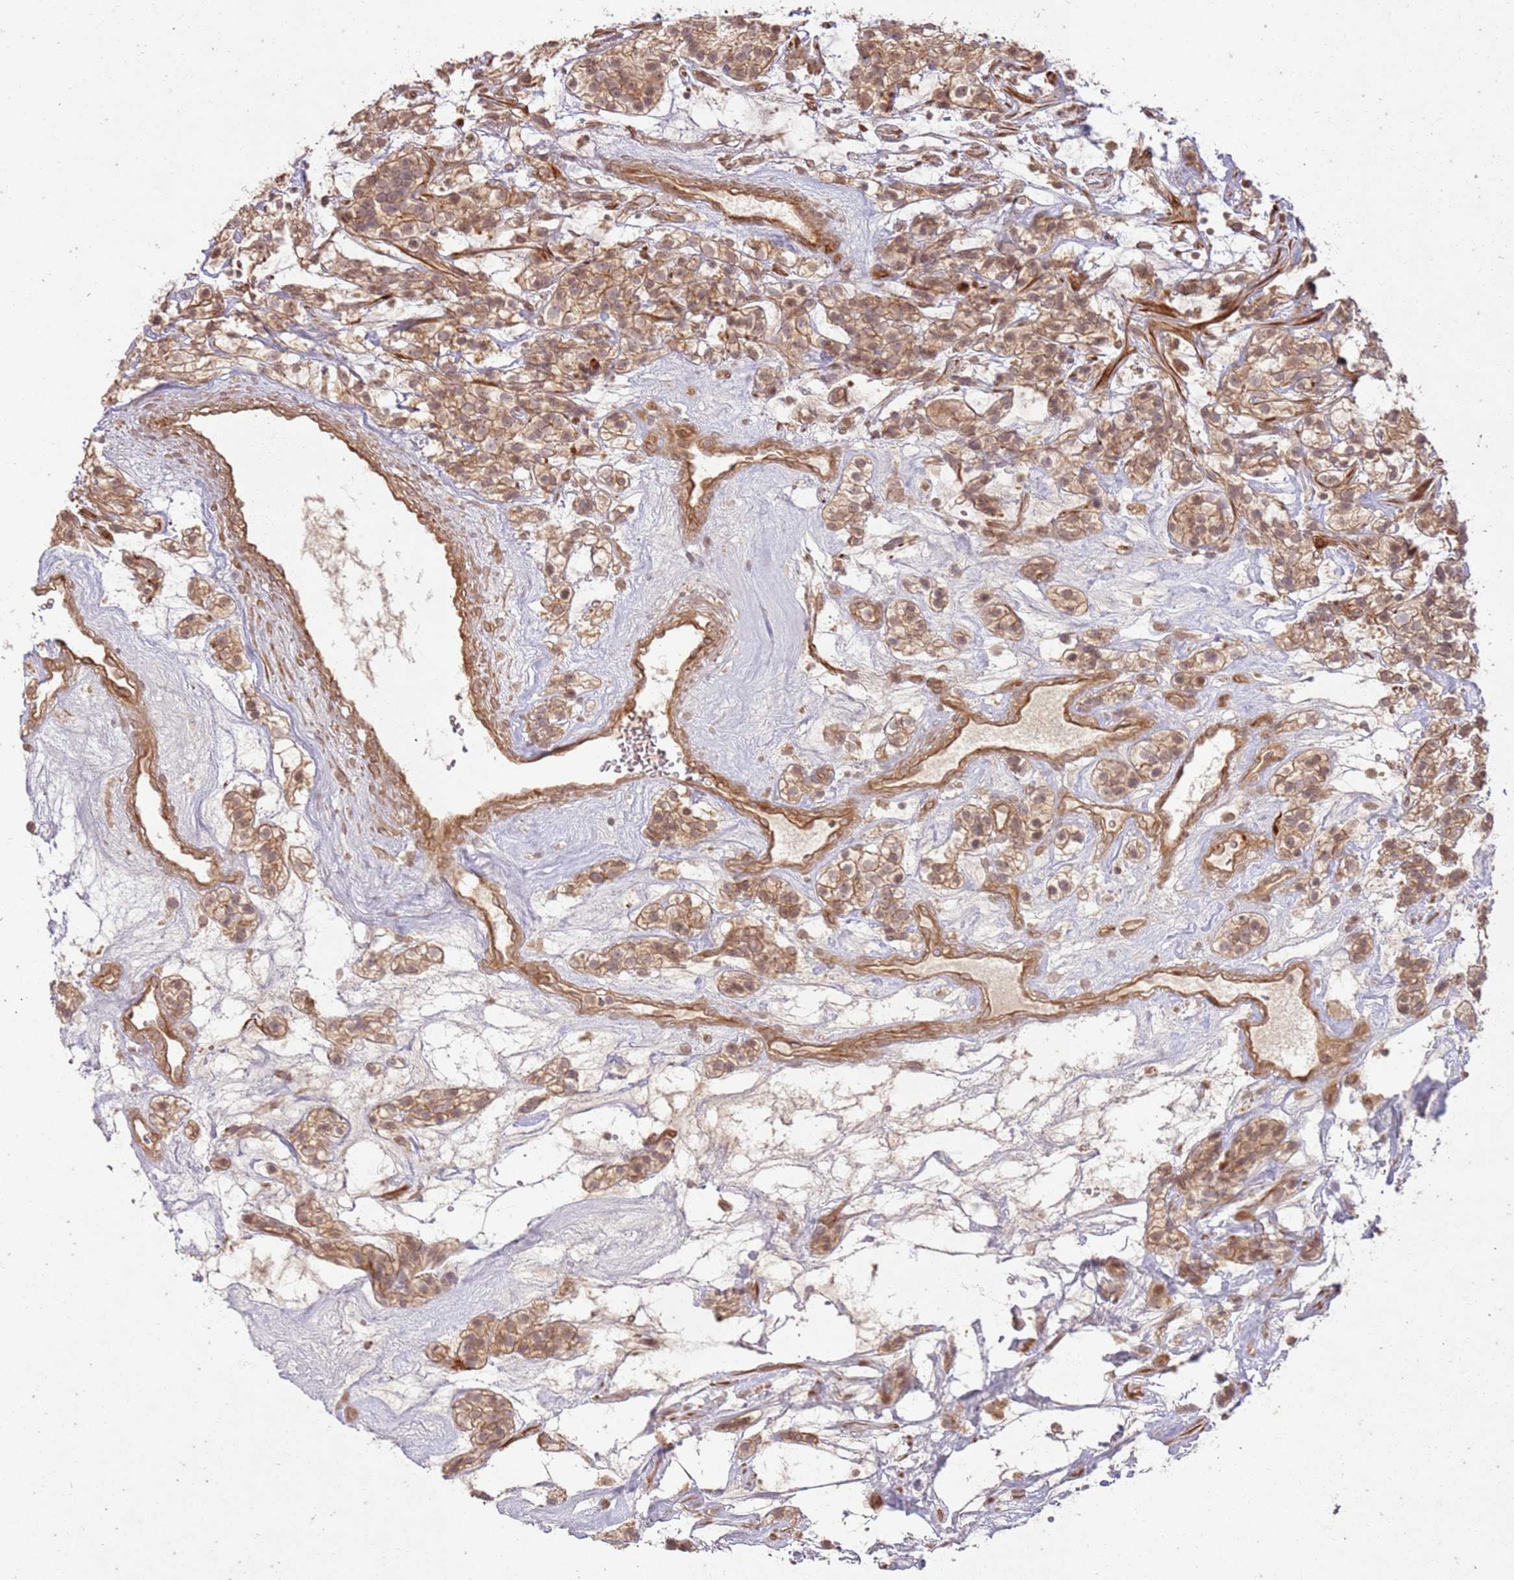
{"staining": {"intensity": "moderate", "quantity": ">75%", "location": "cytoplasmic/membranous,nuclear"}, "tissue": "renal cancer", "cell_type": "Tumor cells", "image_type": "cancer", "snomed": [{"axis": "morphology", "description": "Adenocarcinoma, NOS"}, {"axis": "topography", "description": "Kidney"}], "caption": "This is a micrograph of IHC staining of renal adenocarcinoma, which shows moderate expression in the cytoplasmic/membranous and nuclear of tumor cells.", "gene": "ZNF623", "patient": {"sex": "female", "age": 57}}